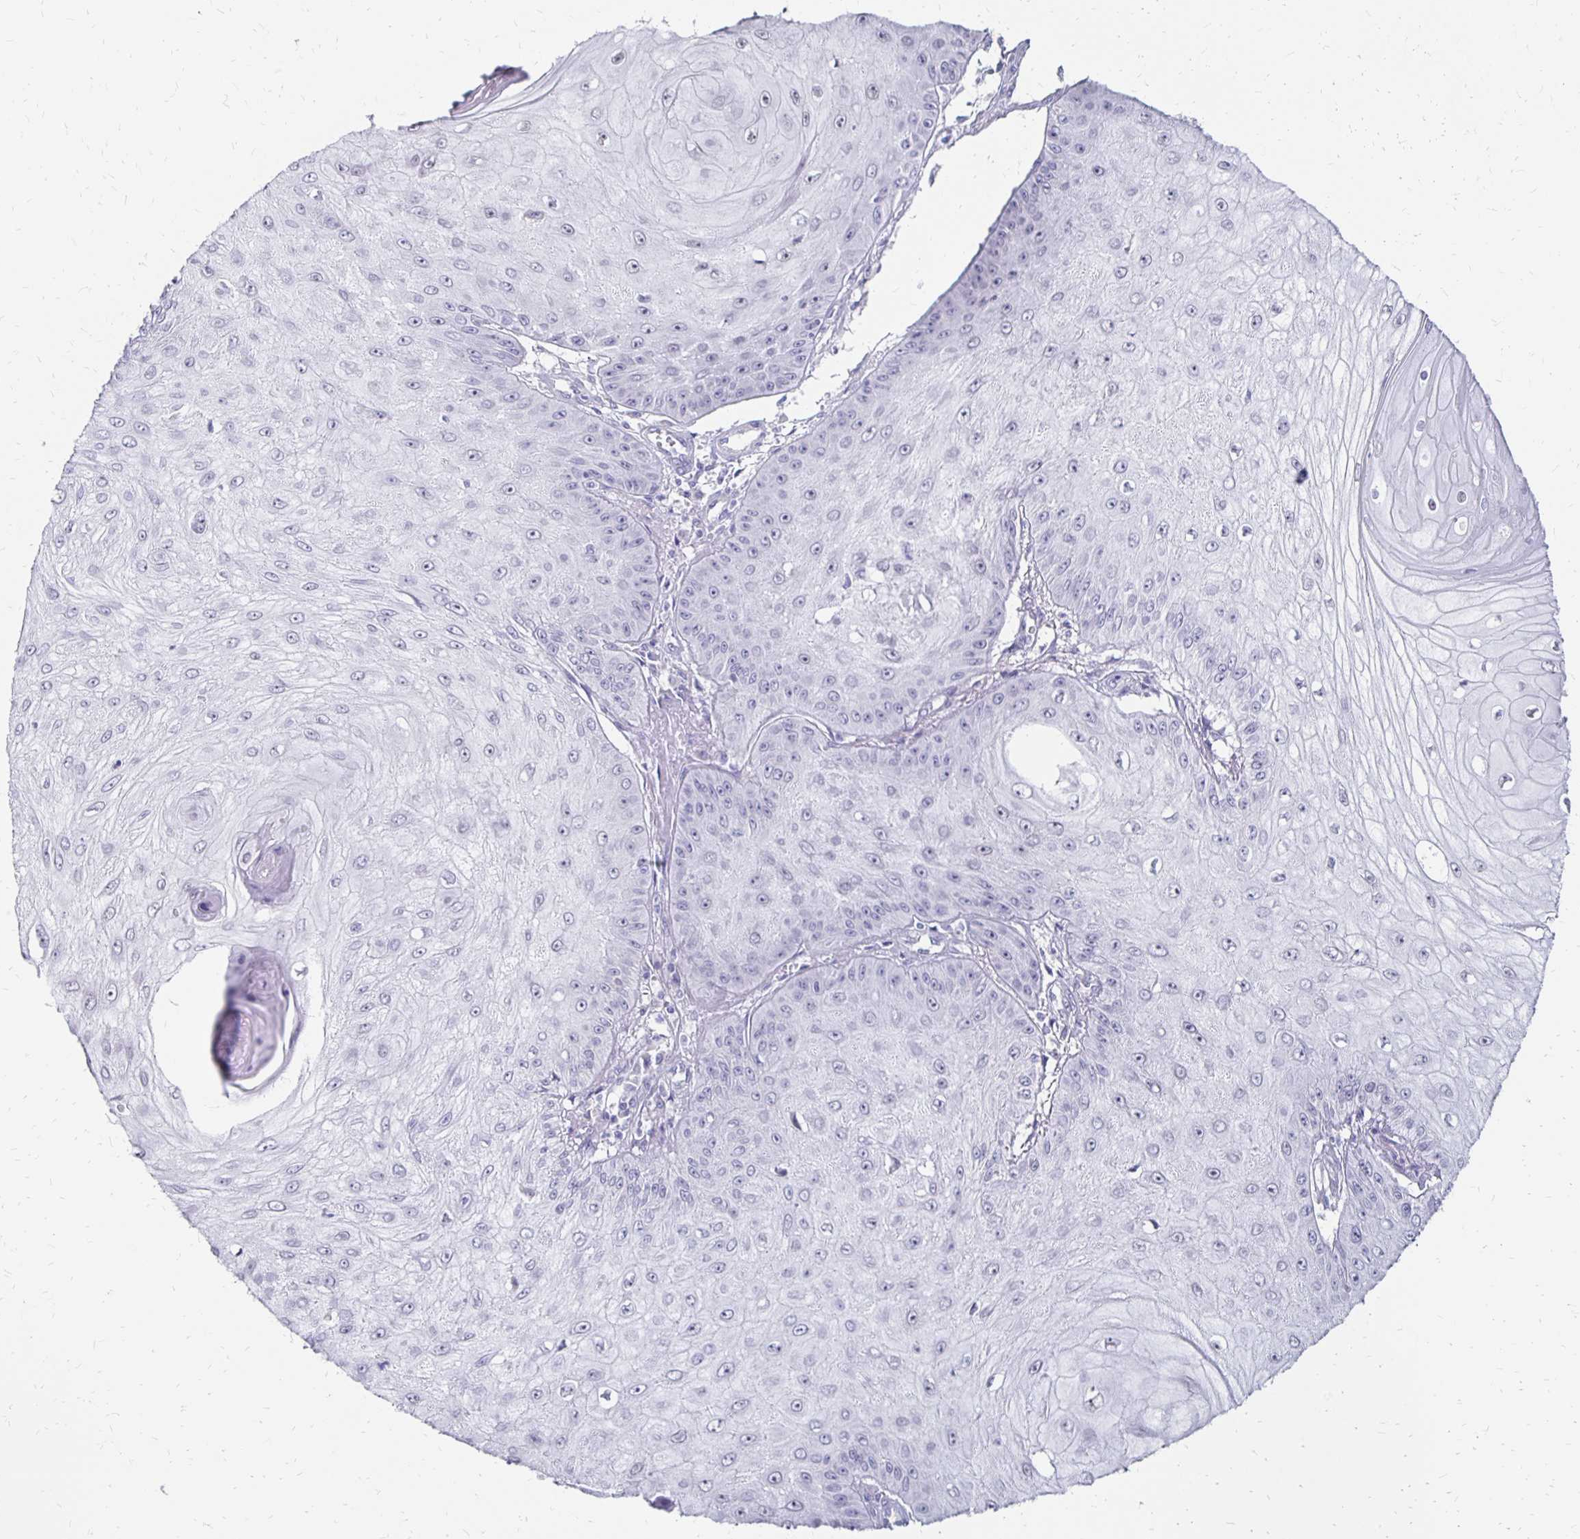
{"staining": {"intensity": "negative", "quantity": "none", "location": "none"}, "tissue": "skin cancer", "cell_type": "Tumor cells", "image_type": "cancer", "snomed": [{"axis": "morphology", "description": "Squamous cell carcinoma, NOS"}, {"axis": "topography", "description": "Skin"}], "caption": "Tumor cells show no significant protein expression in squamous cell carcinoma (skin).", "gene": "ATOSB", "patient": {"sex": "male", "age": 70}}